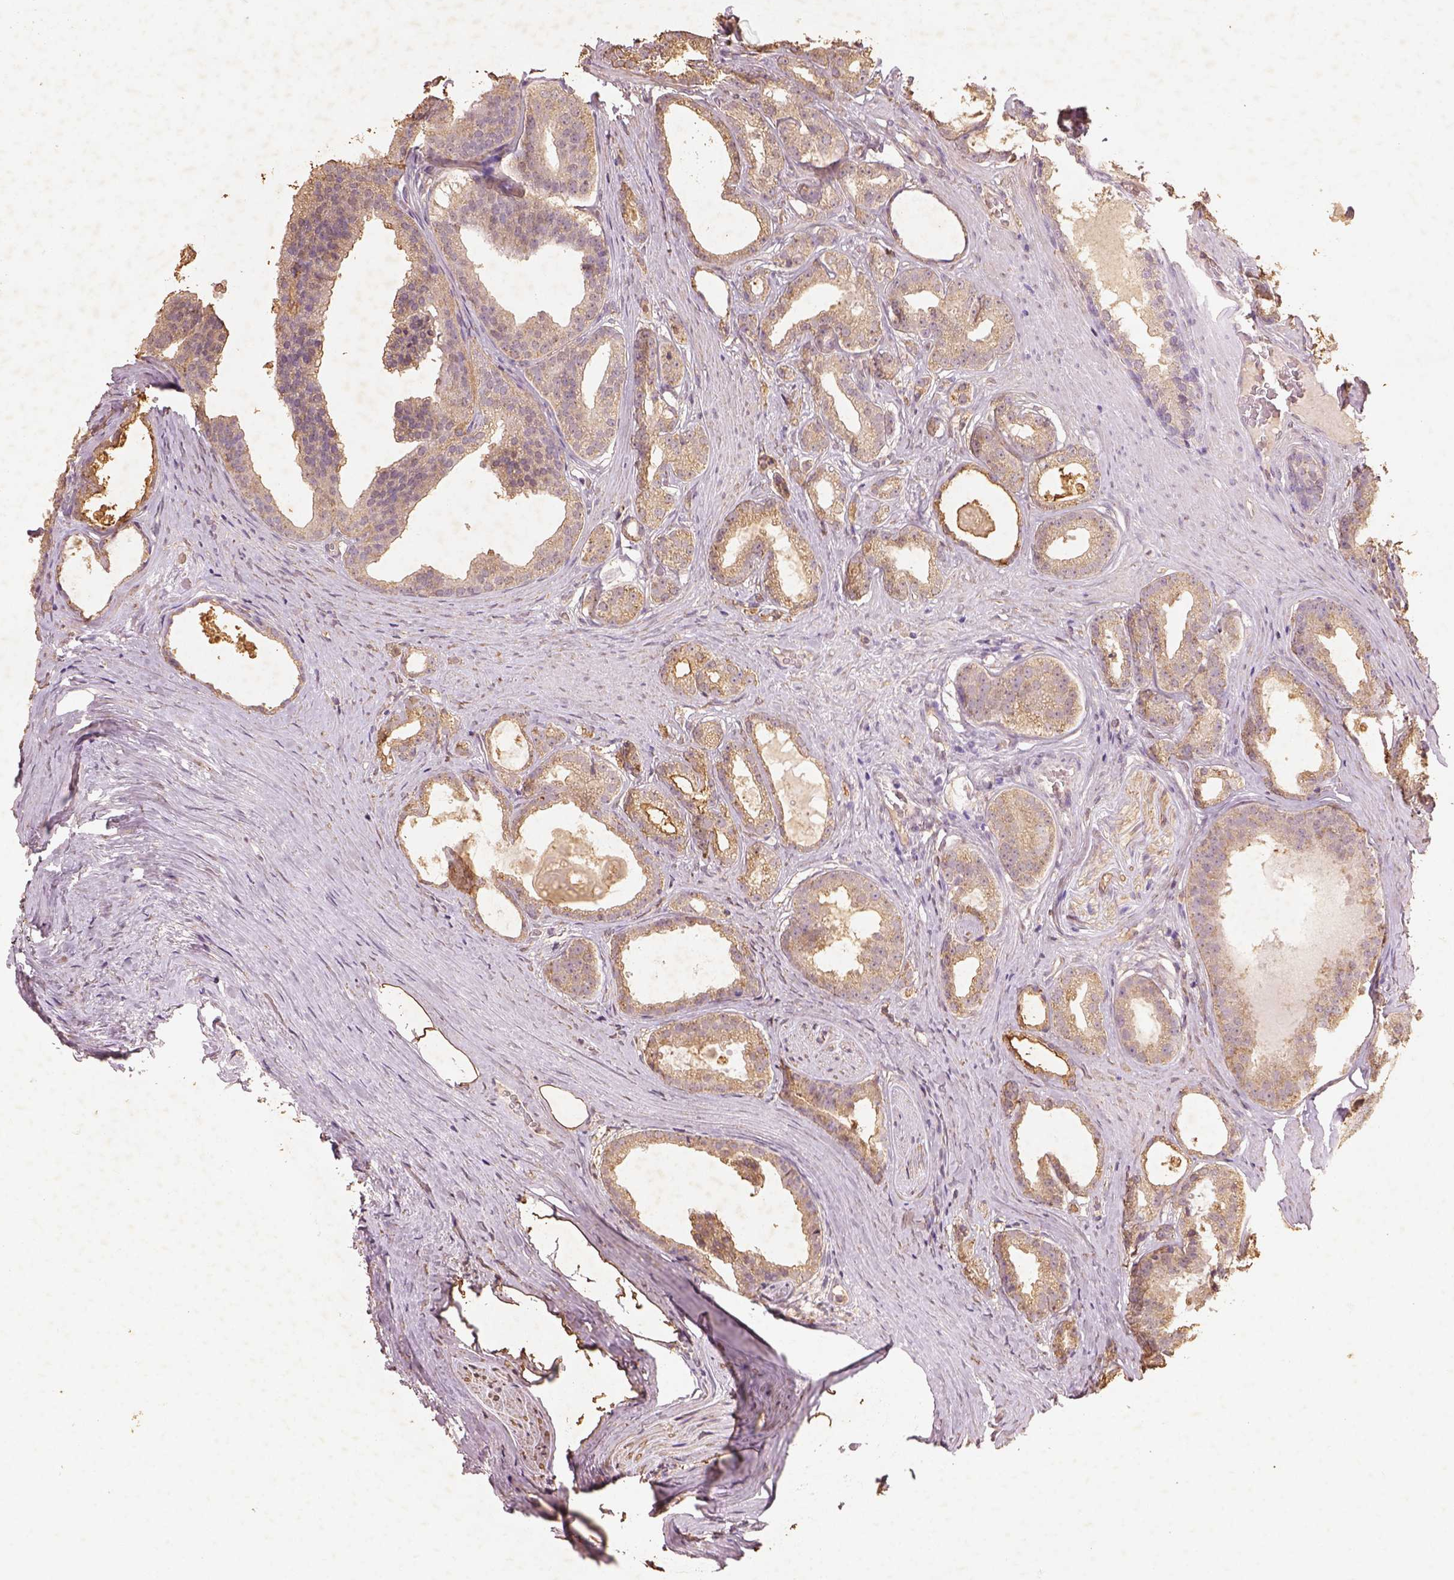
{"staining": {"intensity": "moderate", "quantity": ">75%", "location": "cytoplasmic/membranous"}, "tissue": "prostate cancer", "cell_type": "Tumor cells", "image_type": "cancer", "snomed": [{"axis": "morphology", "description": "Adenocarcinoma, Low grade"}, {"axis": "topography", "description": "Prostate"}], "caption": "Protein expression analysis of prostate cancer (adenocarcinoma (low-grade)) reveals moderate cytoplasmic/membranous positivity in about >75% of tumor cells. Using DAB (brown) and hematoxylin (blue) stains, captured at high magnification using brightfield microscopy.", "gene": "AP2B1", "patient": {"sex": "male", "age": 65}}